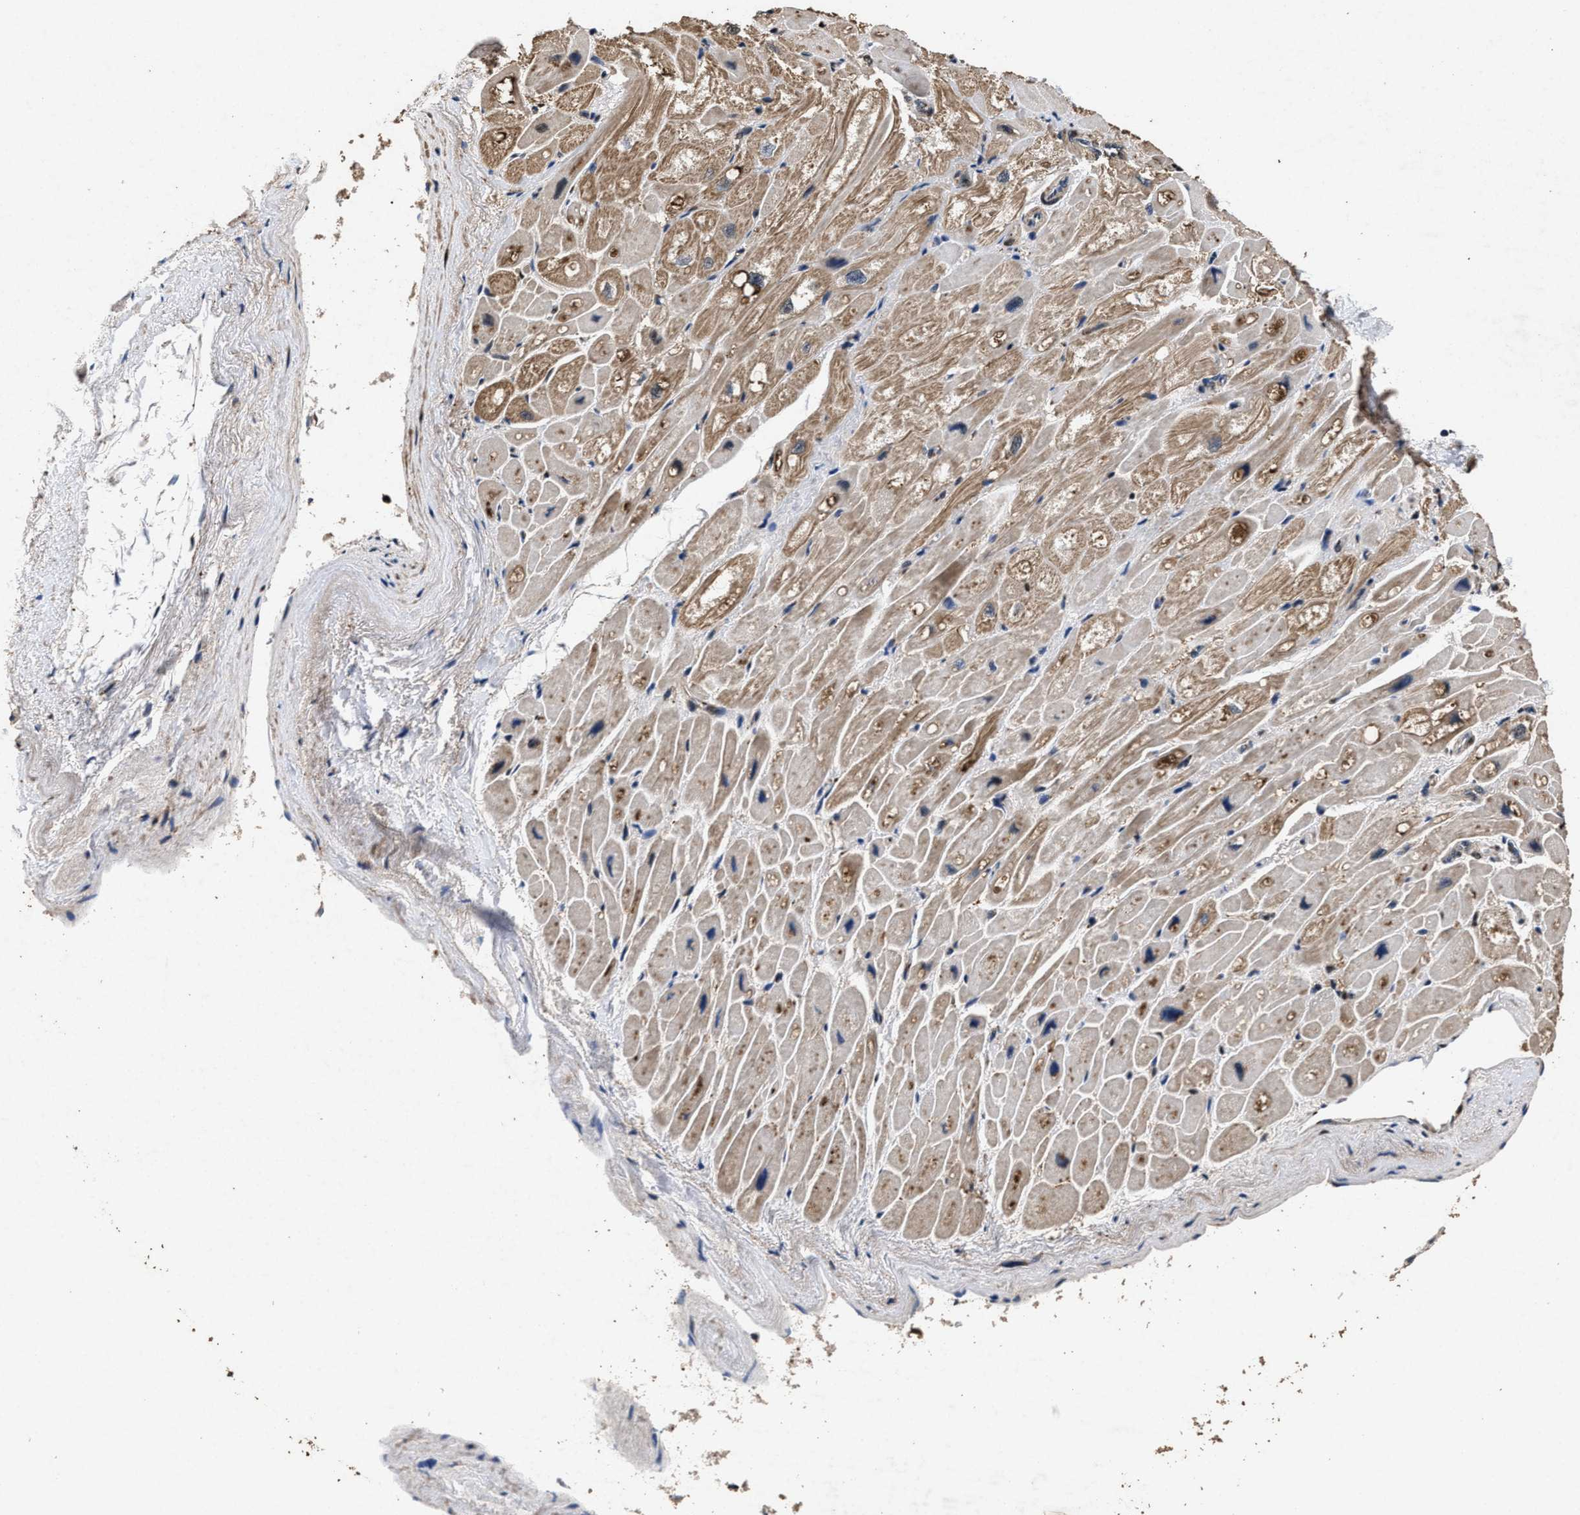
{"staining": {"intensity": "moderate", "quantity": "<25%", "location": "cytoplasmic/membranous"}, "tissue": "heart muscle", "cell_type": "Cardiomyocytes", "image_type": "normal", "snomed": [{"axis": "morphology", "description": "Normal tissue, NOS"}, {"axis": "topography", "description": "Heart"}], "caption": "IHC of benign human heart muscle exhibits low levels of moderate cytoplasmic/membranous staining in about <25% of cardiomyocytes. The staining was performed using DAB to visualize the protein expression in brown, while the nuclei were stained in blue with hematoxylin (Magnification: 20x).", "gene": "TPST2", "patient": {"sex": "male", "age": 49}}